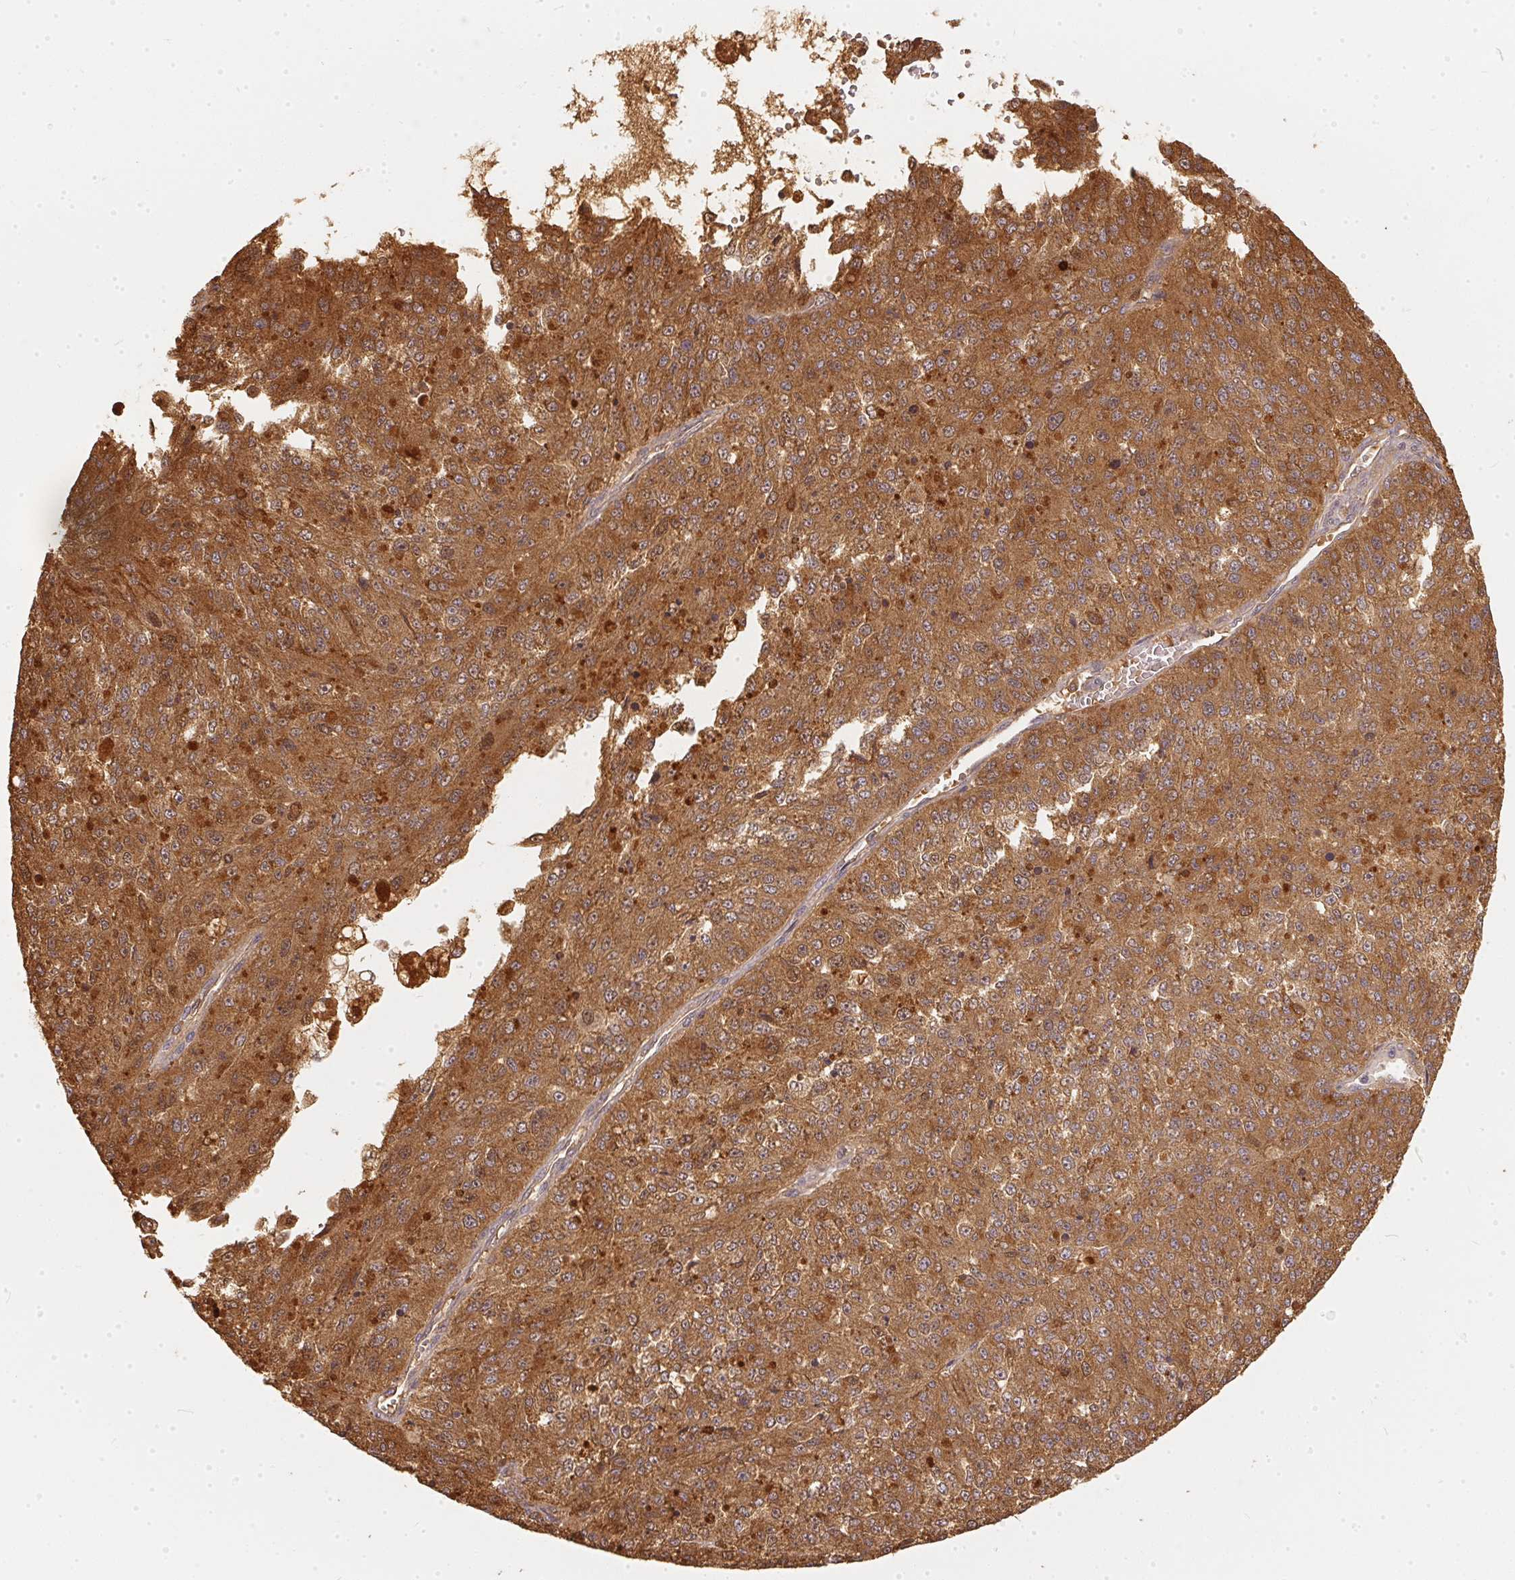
{"staining": {"intensity": "moderate", "quantity": ">75%", "location": "cytoplasmic/membranous"}, "tissue": "melanoma", "cell_type": "Tumor cells", "image_type": "cancer", "snomed": [{"axis": "morphology", "description": "Malignant melanoma, Metastatic site"}, {"axis": "topography", "description": "Lymph node"}], "caption": "Malignant melanoma (metastatic site) was stained to show a protein in brown. There is medium levels of moderate cytoplasmic/membranous staining in approximately >75% of tumor cells.", "gene": "BLMH", "patient": {"sex": "female", "age": 64}}